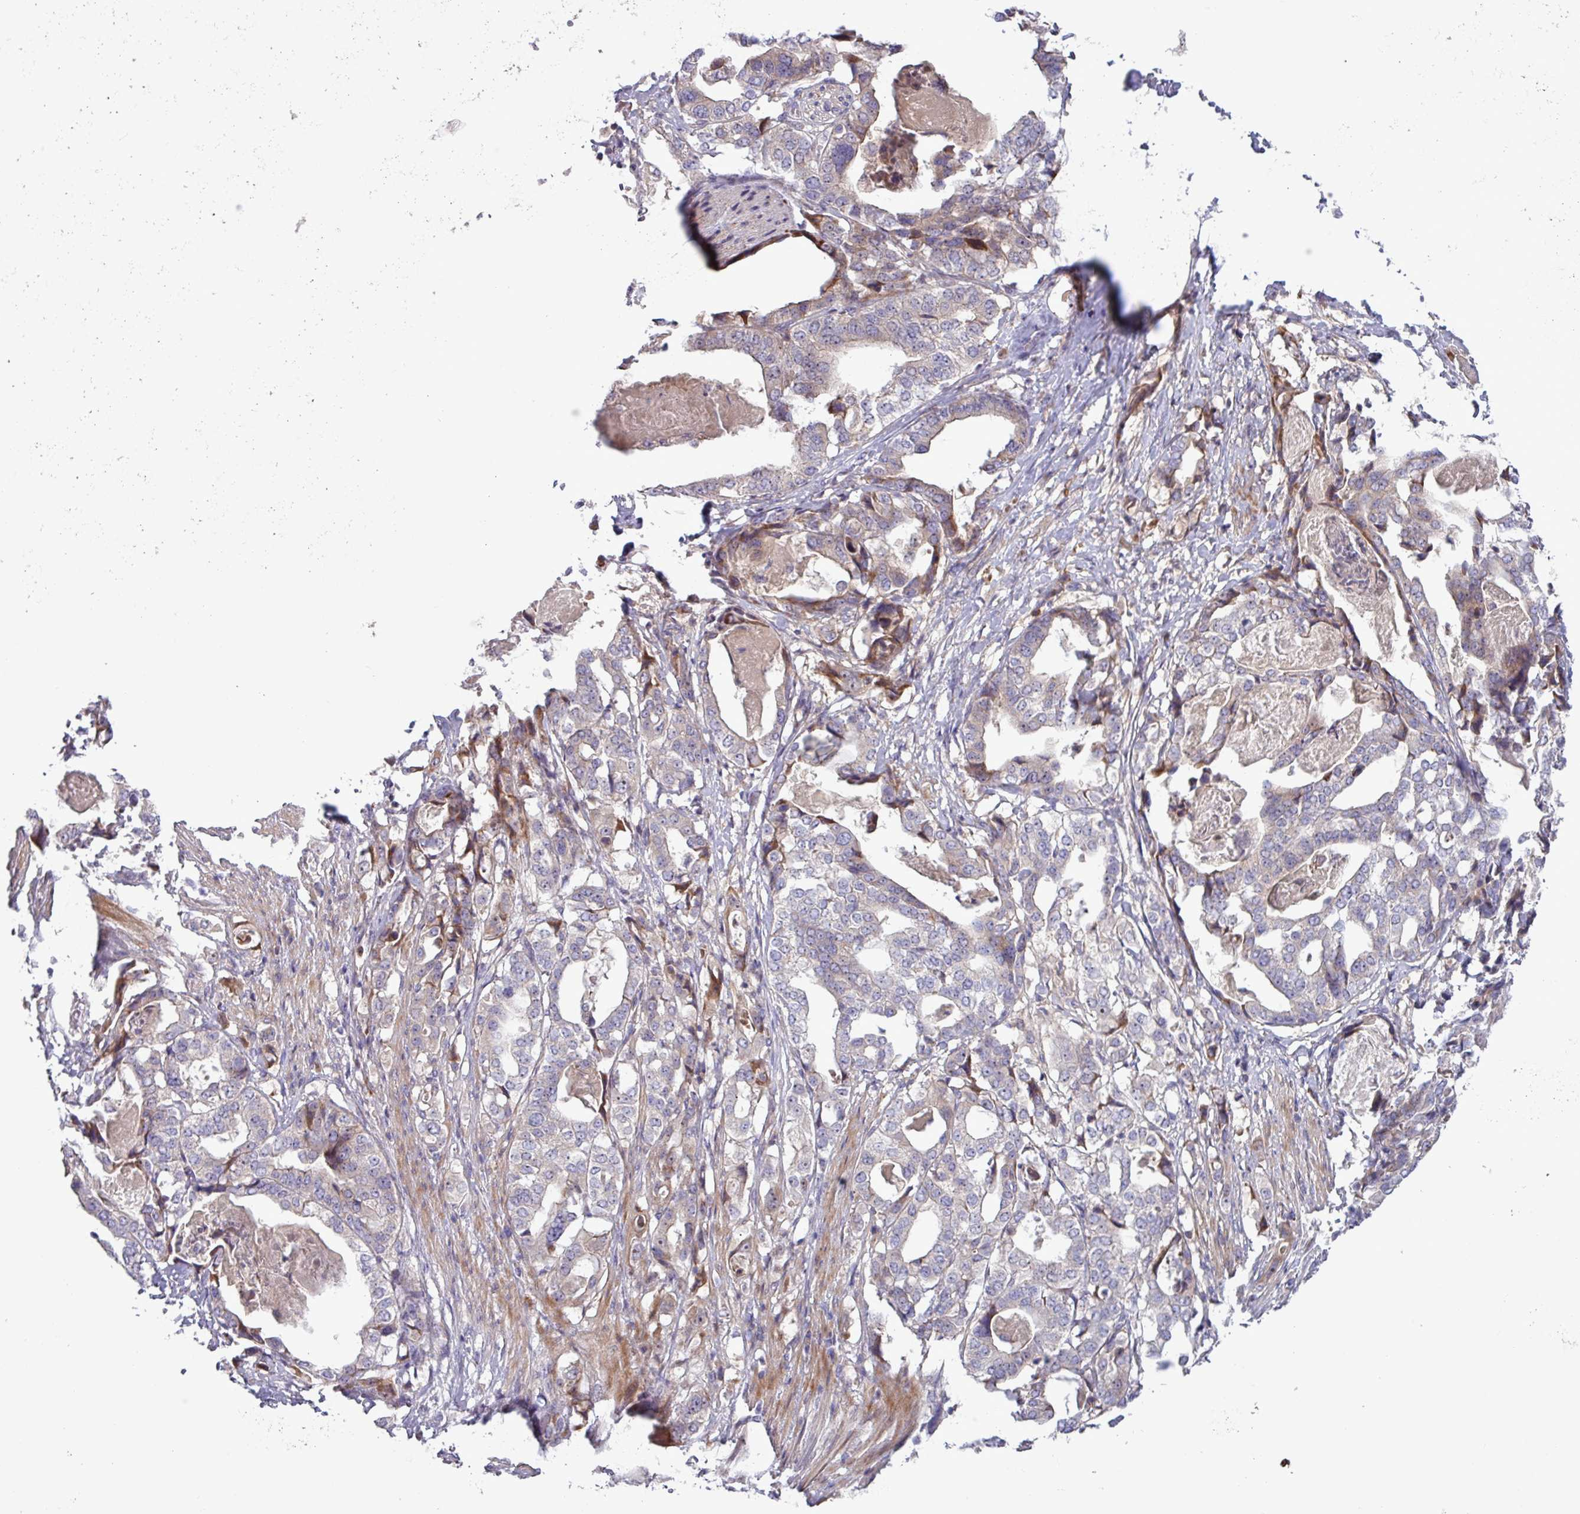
{"staining": {"intensity": "weak", "quantity": "25%-75%", "location": "cytoplasmic/membranous"}, "tissue": "stomach cancer", "cell_type": "Tumor cells", "image_type": "cancer", "snomed": [{"axis": "morphology", "description": "Adenocarcinoma, NOS"}, {"axis": "topography", "description": "Stomach"}], "caption": "Human stomach adenocarcinoma stained with a brown dye reveals weak cytoplasmic/membranous positive expression in about 25%-75% of tumor cells.", "gene": "TNFSF12", "patient": {"sex": "male", "age": 48}}